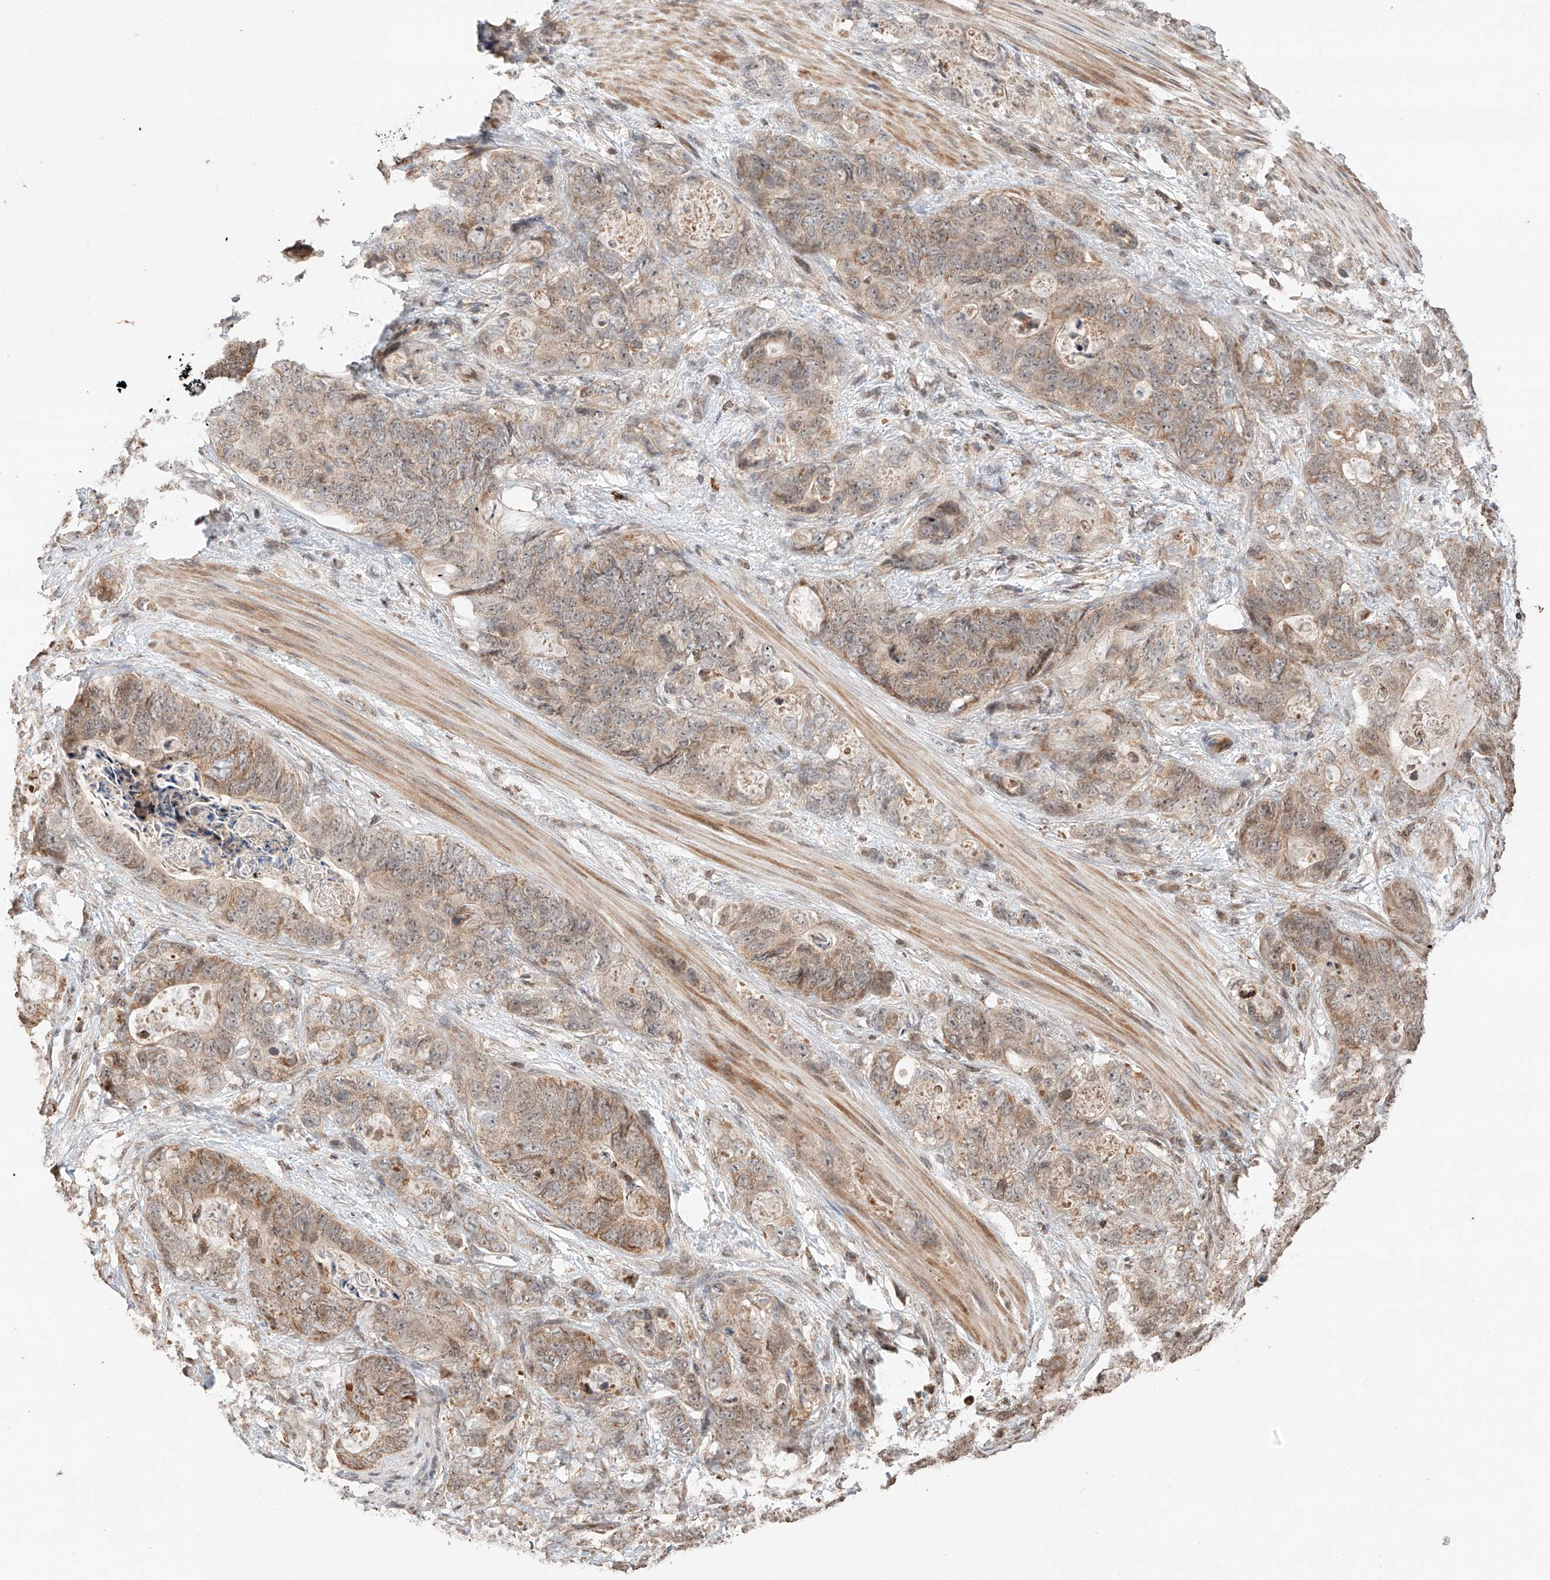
{"staining": {"intensity": "moderate", "quantity": "25%-75%", "location": "cytoplasmic/membranous"}, "tissue": "stomach cancer", "cell_type": "Tumor cells", "image_type": "cancer", "snomed": [{"axis": "morphology", "description": "Normal tissue, NOS"}, {"axis": "morphology", "description": "Adenocarcinoma, NOS"}, {"axis": "topography", "description": "Stomach"}], "caption": "Immunohistochemical staining of human stomach adenocarcinoma exhibits moderate cytoplasmic/membranous protein staining in about 25%-75% of tumor cells. Using DAB (3,3'-diaminobenzidine) (brown) and hematoxylin (blue) stains, captured at high magnification using brightfield microscopy.", "gene": "ARHGAP33", "patient": {"sex": "female", "age": 89}}